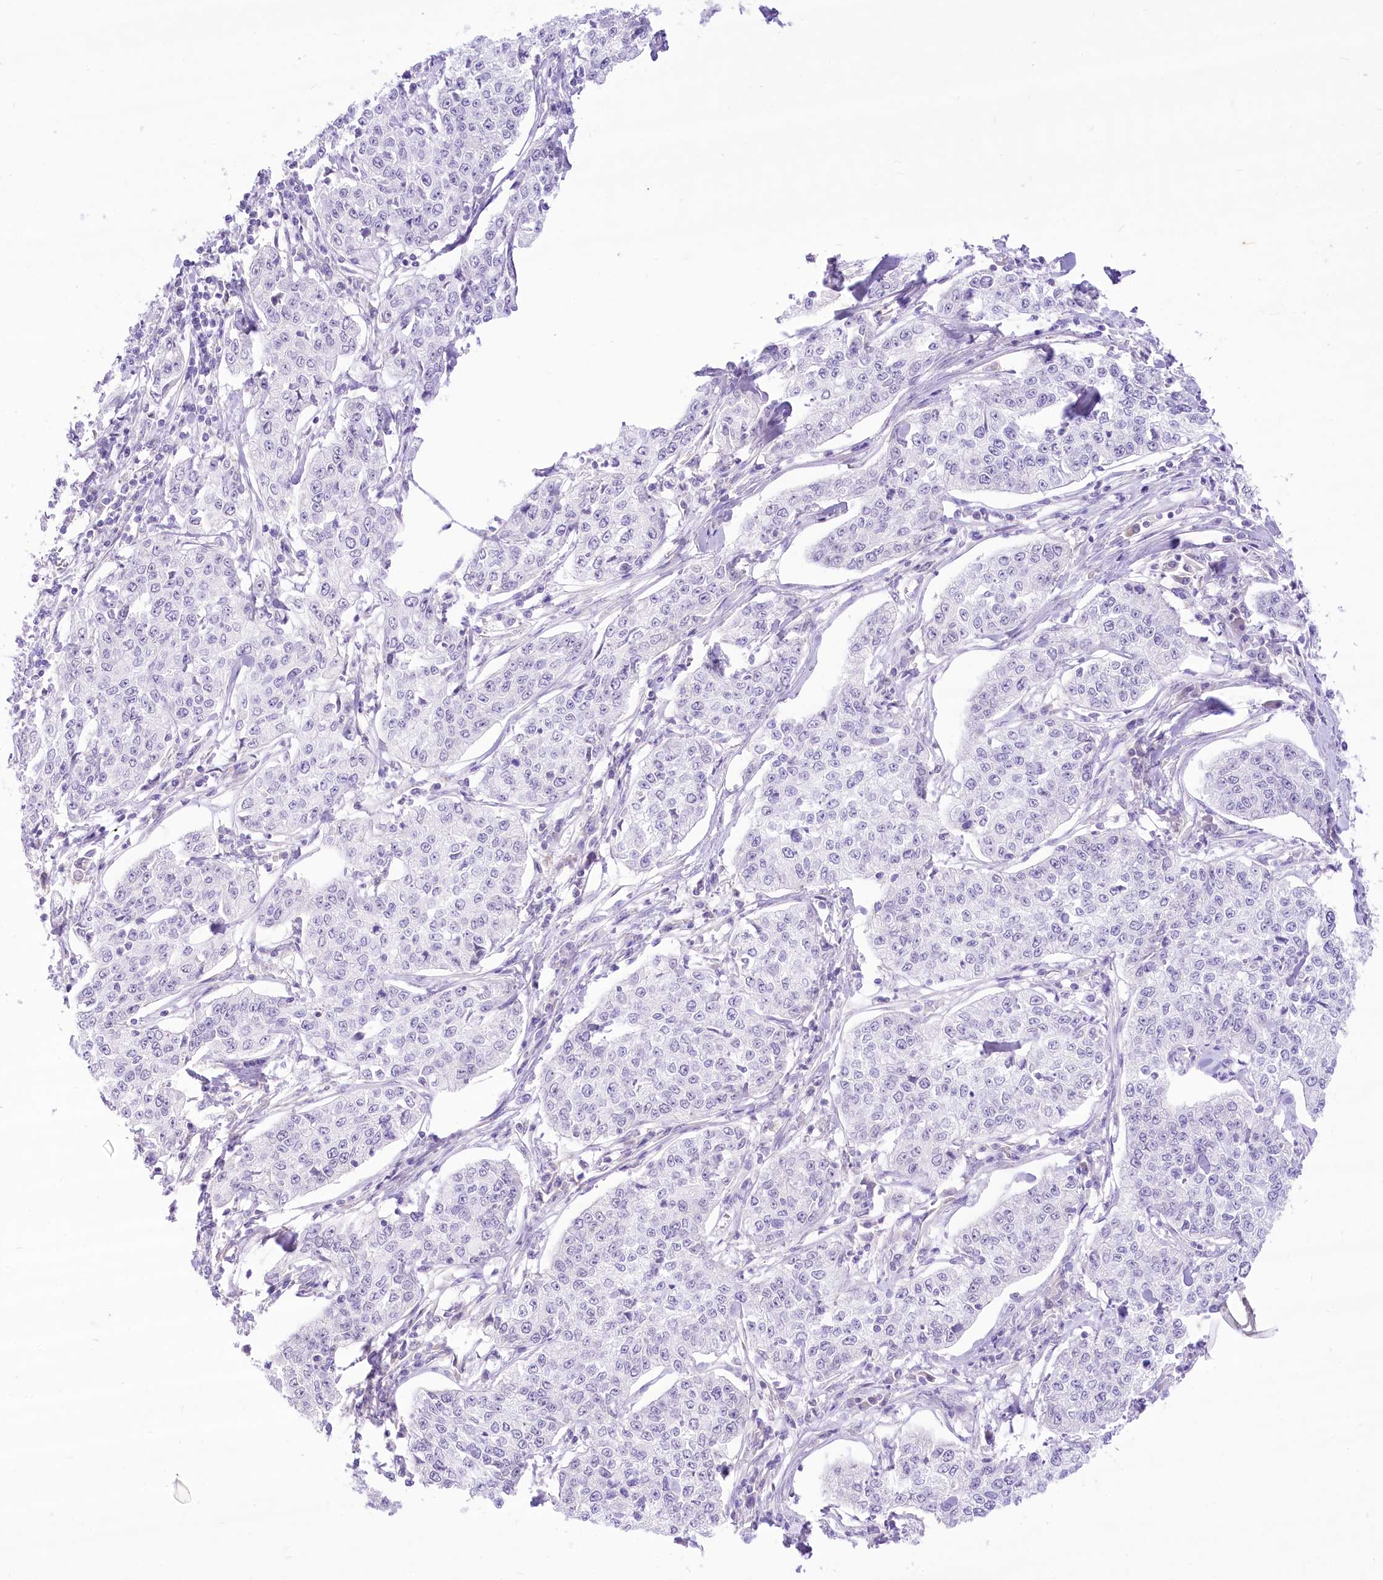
{"staining": {"intensity": "negative", "quantity": "none", "location": "none"}, "tissue": "cervical cancer", "cell_type": "Tumor cells", "image_type": "cancer", "snomed": [{"axis": "morphology", "description": "Squamous cell carcinoma, NOS"}, {"axis": "topography", "description": "Cervix"}], "caption": "High magnification brightfield microscopy of squamous cell carcinoma (cervical) stained with DAB (3,3'-diaminobenzidine) (brown) and counterstained with hematoxylin (blue): tumor cells show no significant staining.", "gene": "HELT", "patient": {"sex": "female", "age": 35}}